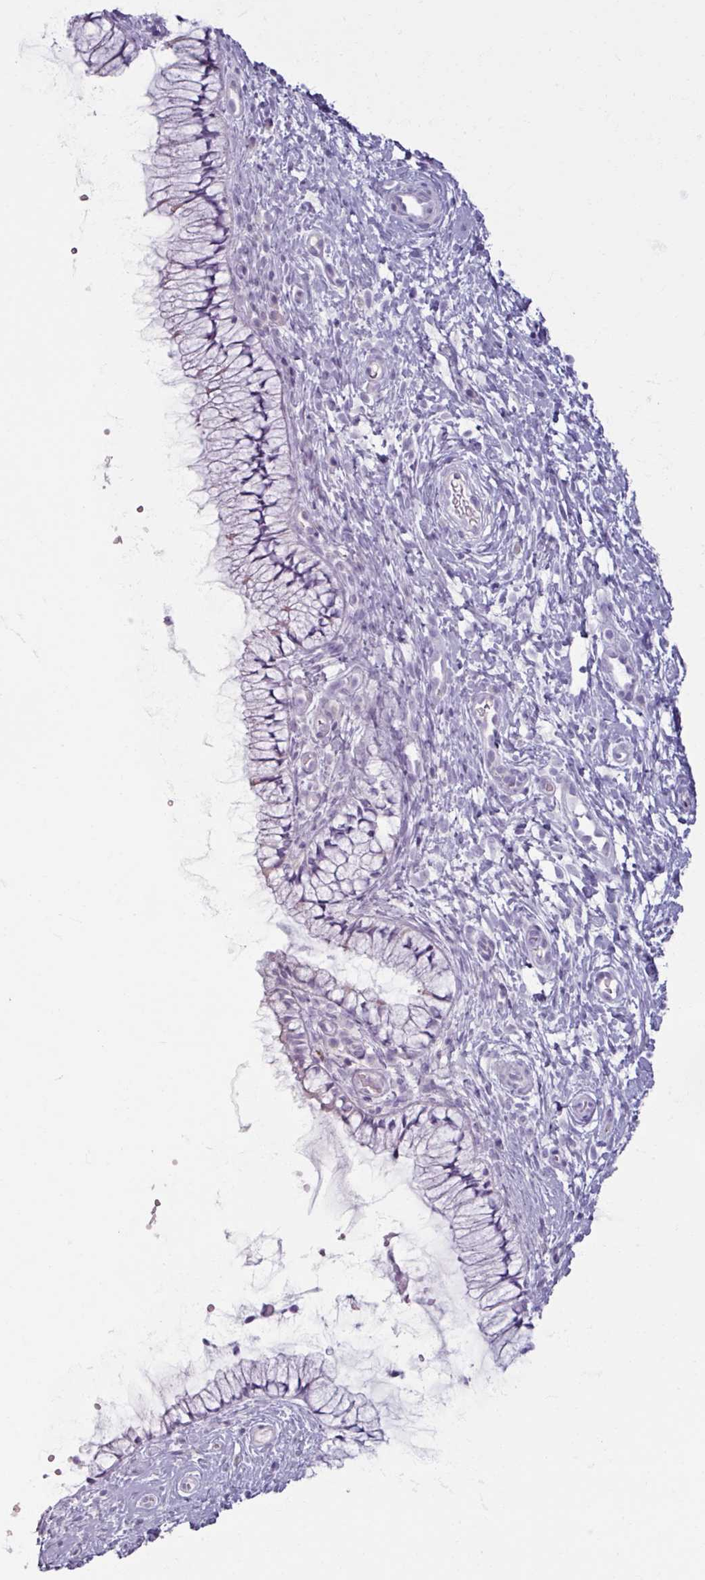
{"staining": {"intensity": "negative", "quantity": "none", "location": "none"}, "tissue": "cervix", "cell_type": "Glandular cells", "image_type": "normal", "snomed": [{"axis": "morphology", "description": "Normal tissue, NOS"}, {"axis": "topography", "description": "Cervix"}], "caption": "Micrograph shows no significant protein expression in glandular cells of benign cervix.", "gene": "SLC27A5", "patient": {"sex": "female", "age": 36}}